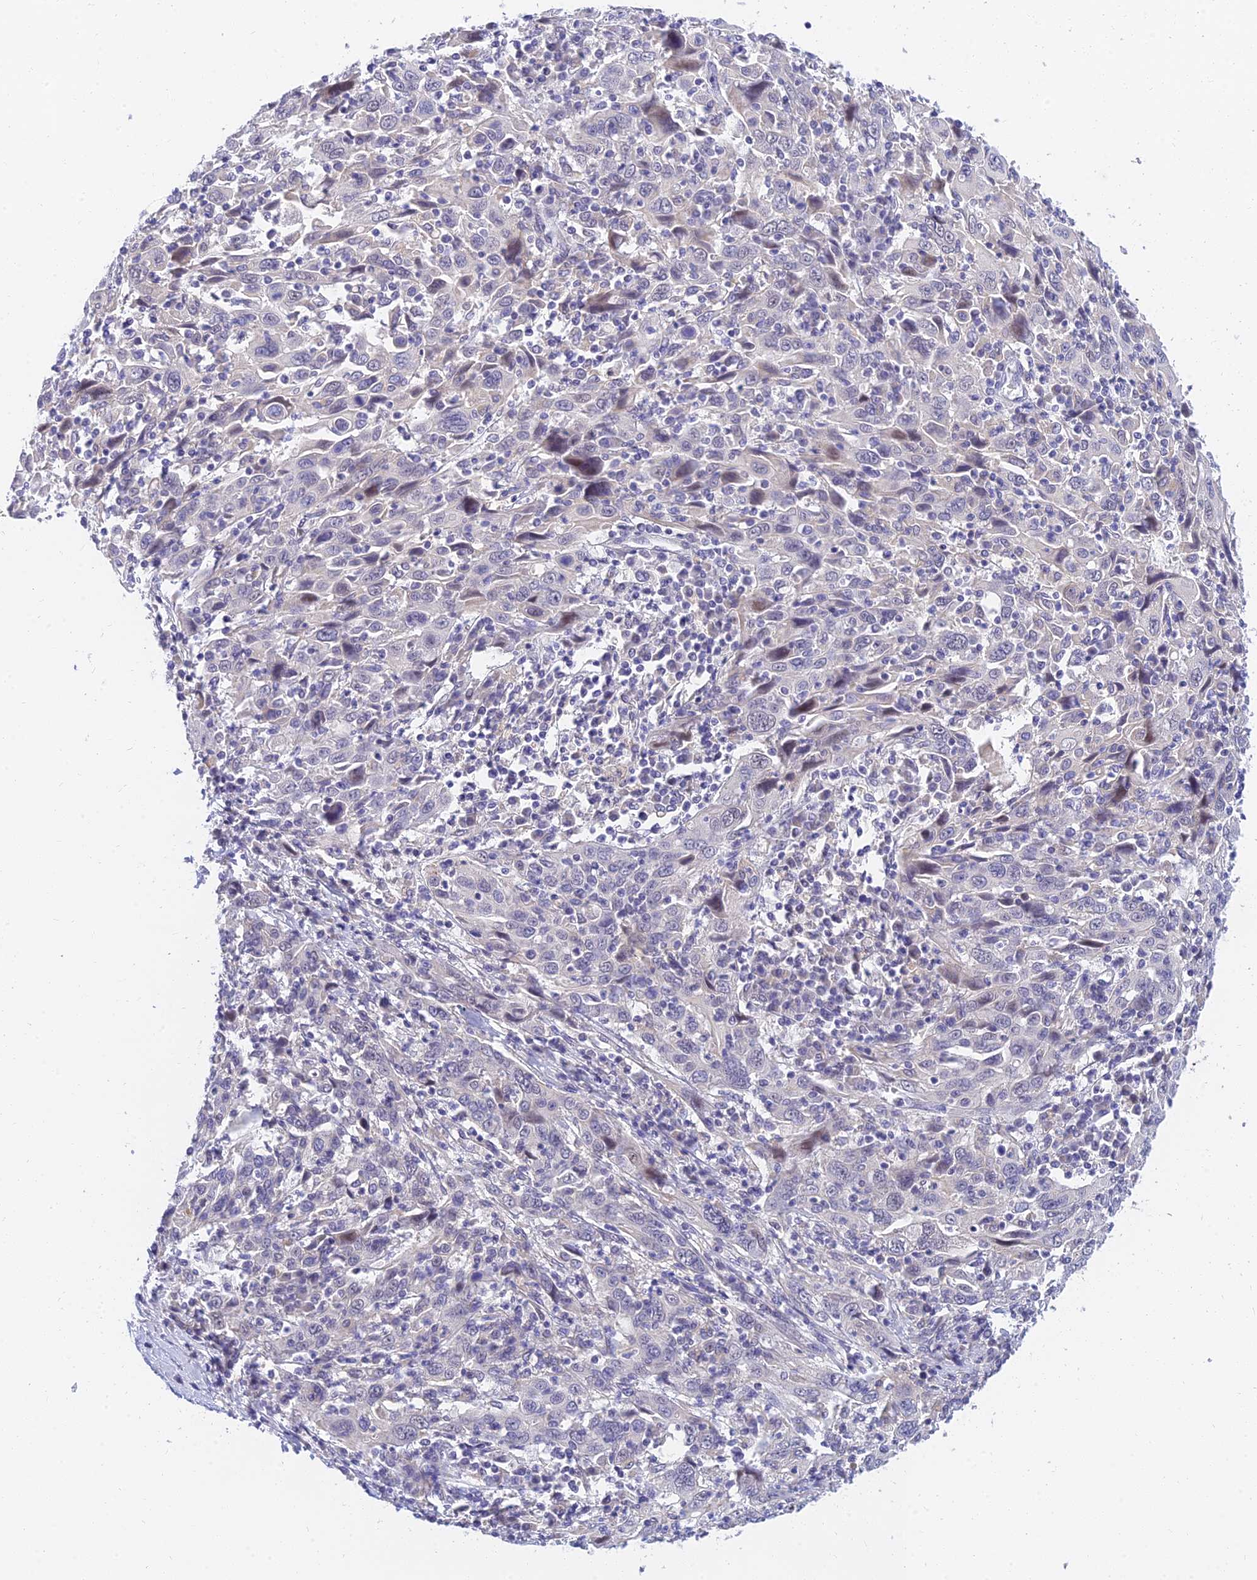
{"staining": {"intensity": "negative", "quantity": "none", "location": "none"}, "tissue": "cervical cancer", "cell_type": "Tumor cells", "image_type": "cancer", "snomed": [{"axis": "morphology", "description": "Squamous cell carcinoma, NOS"}, {"axis": "topography", "description": "Cervix"}], "caption": "Tumor cells show no significant protein positivity in cervical cancer (squamous cell carcinoma). The staining is performed using DAB (3,3'-diaminobenzidine) brown chromogen with nuclei counter-stained in using hematoxylin.", "gene": "TMEM161B", "patient": {"sex": "female", "age": 46}}